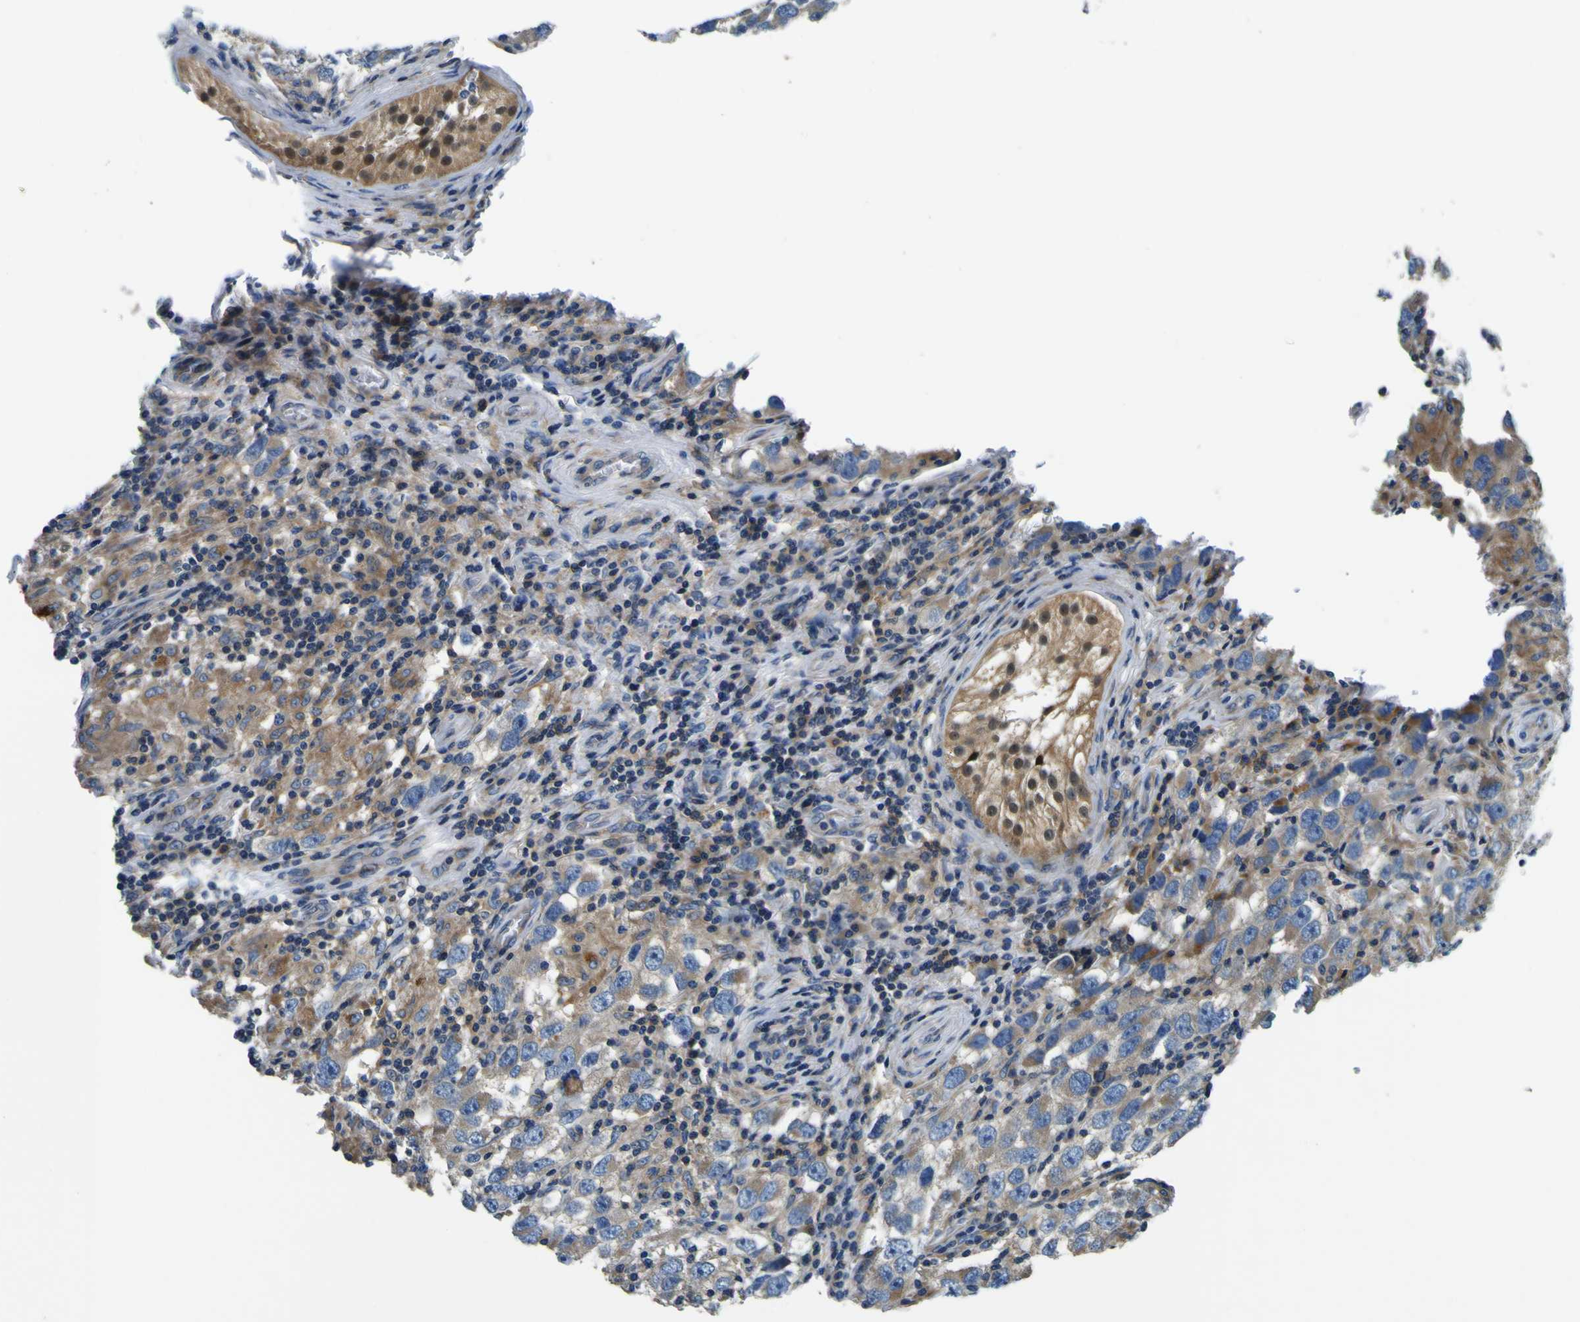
{"staining": {"intensity": "moderate", "quantity": ">75%", "location": "cytoplasmic/membranous"}, "tissue": "testis cancer", "cell_type": "Tumor cells", "image_type": "cancer", "snomed": [{"axis": "morphology", "description": "Carcinoma, Embryonal, NOS"}, {"axis": "topography", "description": "Testis"}], "caption": "A brown stain highlights moderate cytoplasmic/membranous staining of a protein in testis cancer tumor cells. Ihc stains the protein of interest in brown and the nuclei are stained blue.", "gene": "CLSTN1", "patient": {"sex": "male", "age": 21}}